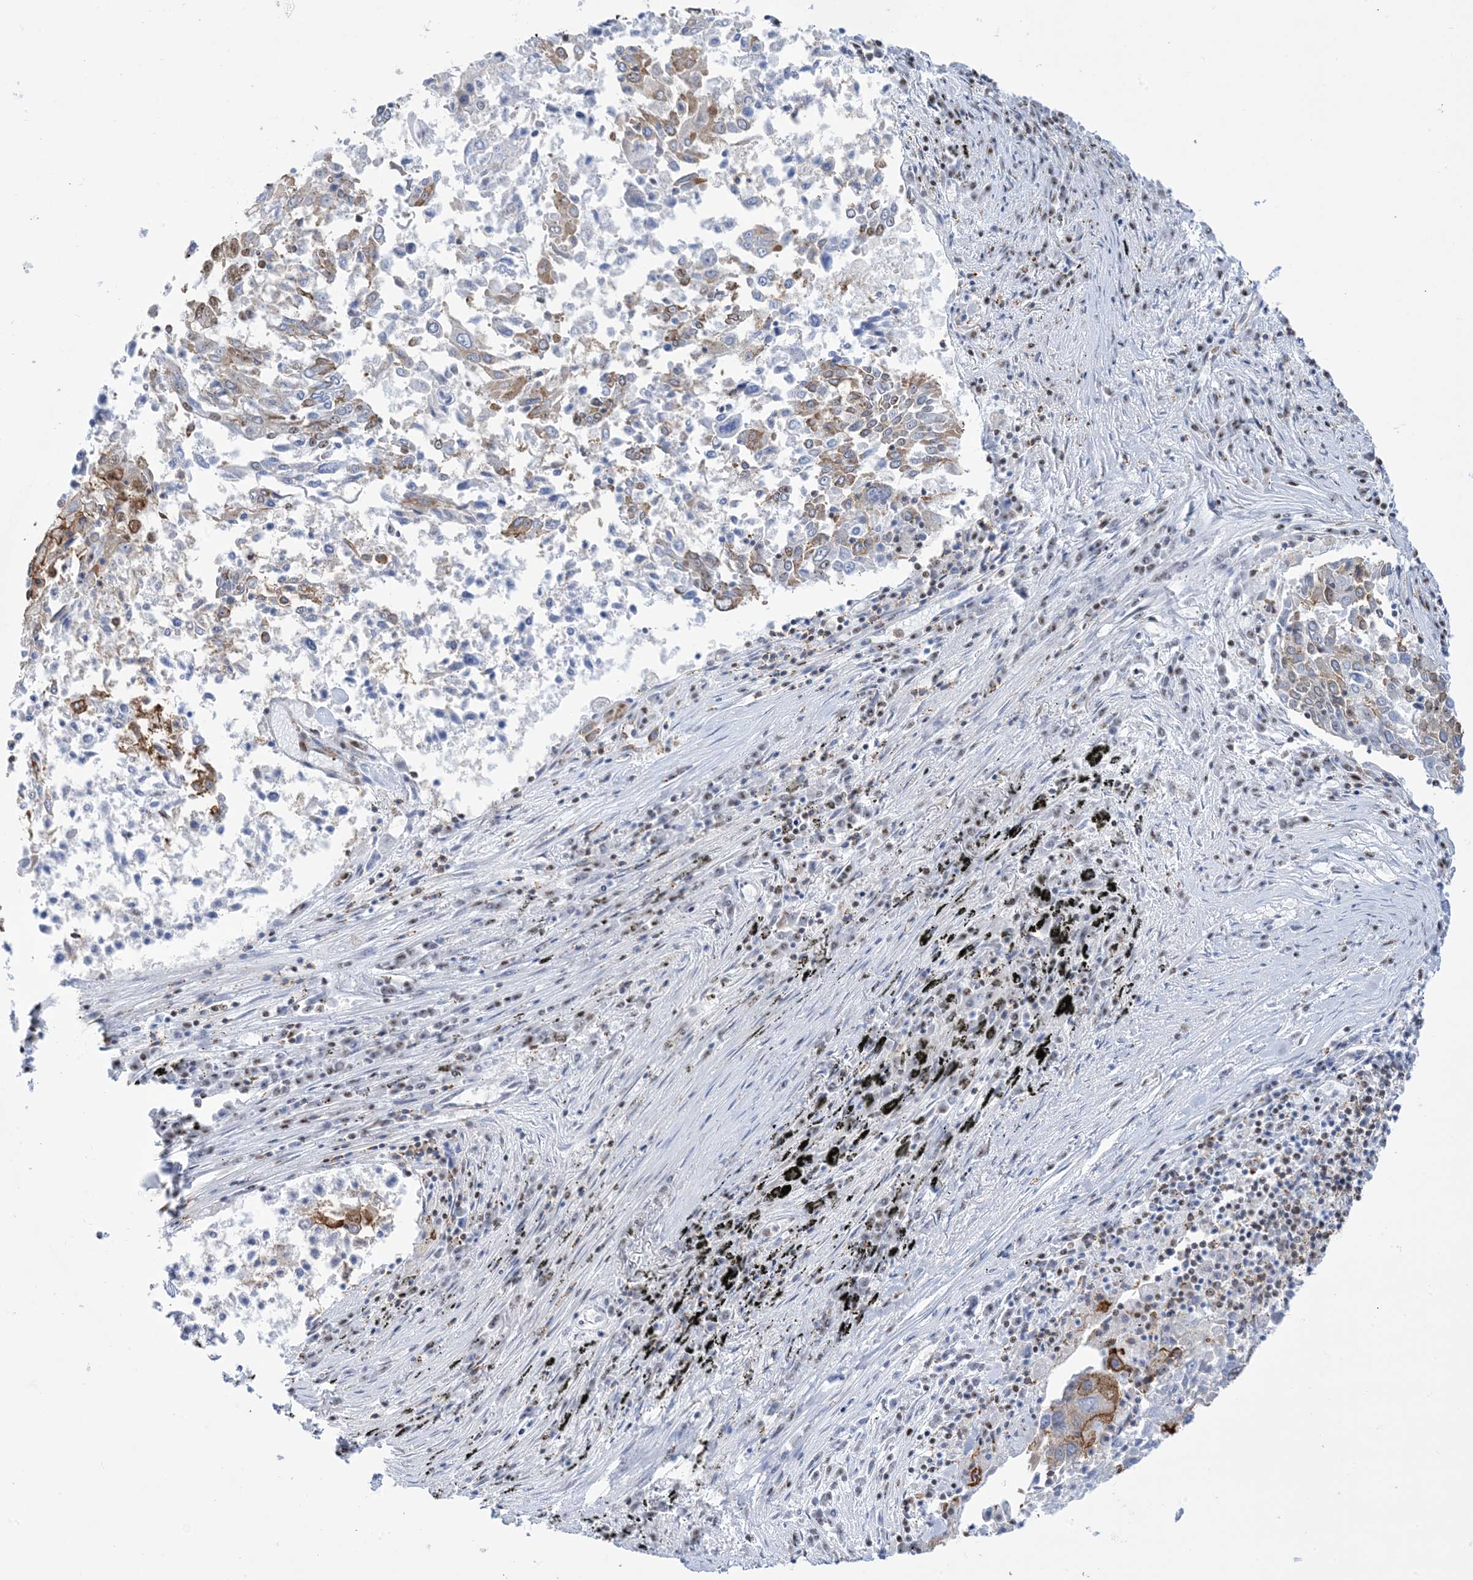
{"staining": {"intensity": "moderate", "quantity": "<25%", "location": "cytoplasmic/membranous"}, "tissue": "lung cancer", "cell_type": "Tumor cells", "image_type": "cancer", "snomed": [{"axis": "morphology", "description": "Squamous cell carcinoma, NOS"}, {"axis": "topography", "description": "Lung"}], "caption": "A brown stain shows moderate cytoplasmic/membranous staining of a protein in lung squamous cell carcinoma tumor cells.", "gene": "ZNF792", "patient": {"sex": "male", "age": 65}}